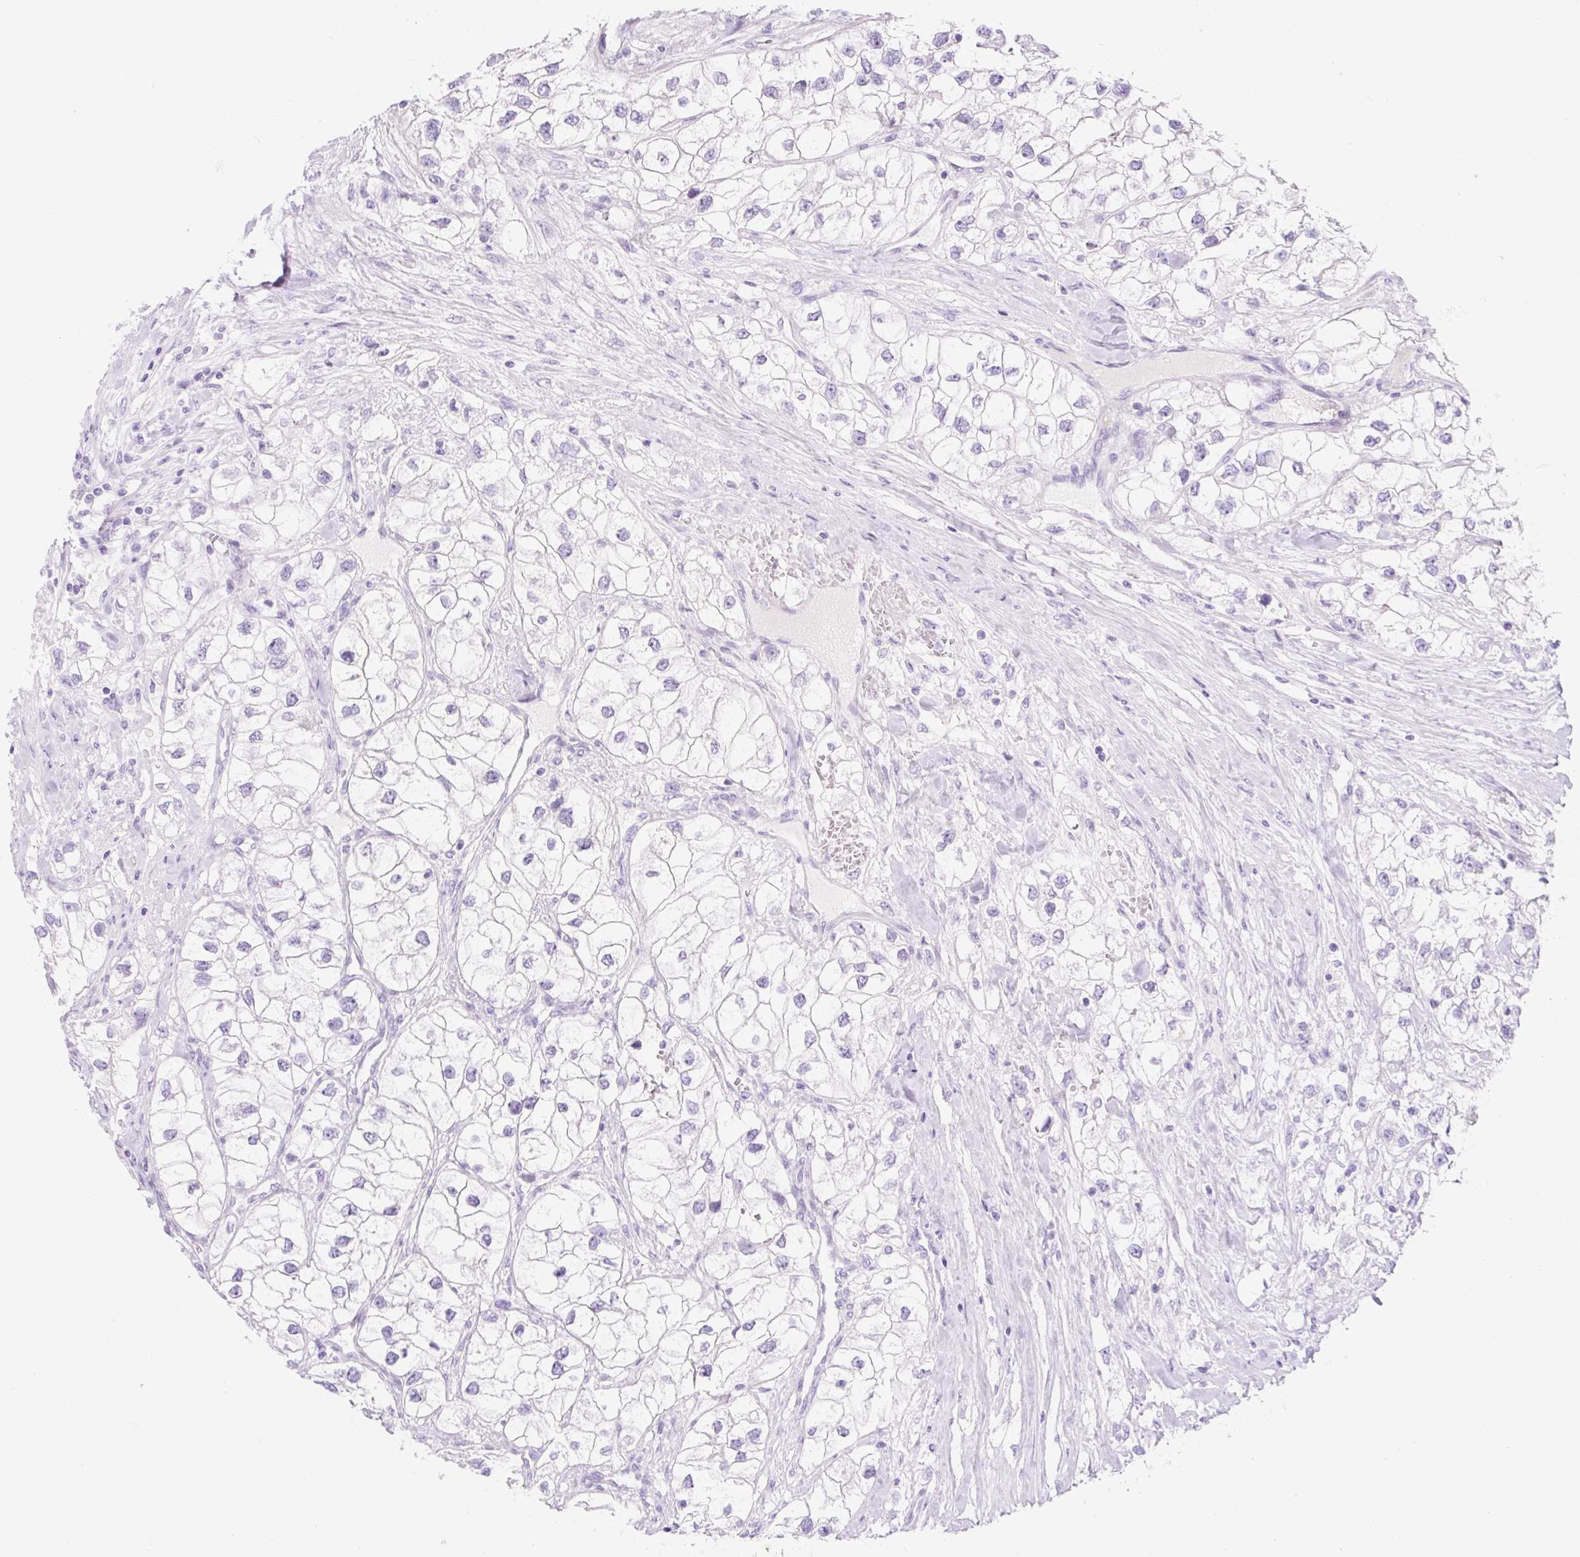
{"staining": {"intensity": "negative", "quantity": "none", "location": "none"}, "tissue": "renal cancer", "cell_type": "Tumor cells", "image_type": "cancer", "snomed": [{"axis": "morphology", "description": "Adenocarcinoma, NOS"}, {"axis": "topography", "description": "Kidney"}], "caption": "An IHC image of adenocarcinoma (renal) is shown. There is no staining in tumor cells of adenocarcinoma (renal).", "gene": "ZNF121", "patient": {"sex": "male", "age": 59}}